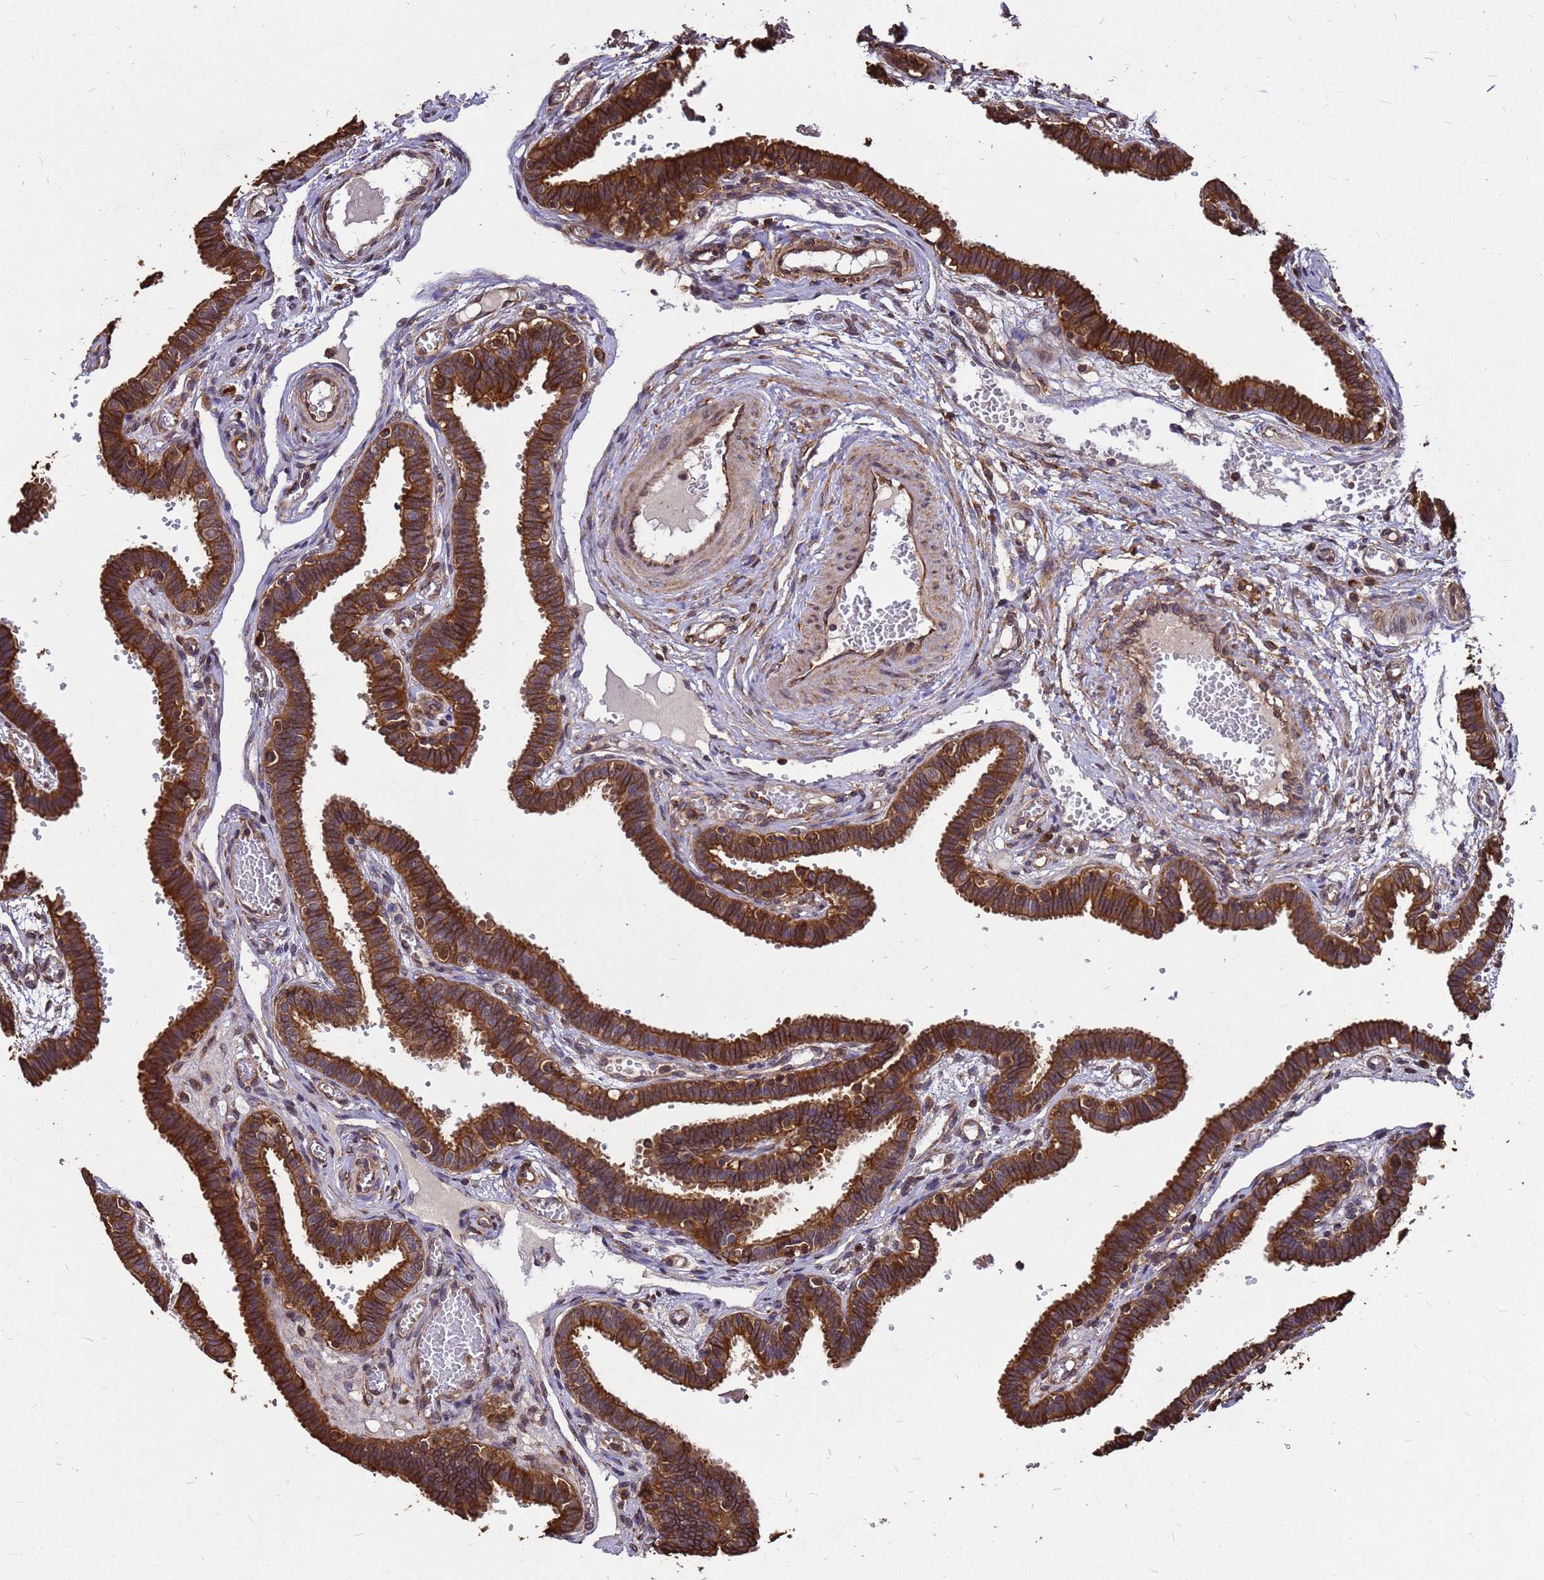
{"staining": {"intensity": "strong", "quantity": ">75%", "location": "cytoplasmic/membranous"}, "tissue": "fallopian tube", "cell_type": "Glandular cells", "image_type": "normal", "snomed": [{"axis": "morphology", "description": "Normal tissue, NOS"}, {"axis": "topography", "description": "Fallopian tube"}, {"axis": "topography", "description": "Placenta"}], "caption": "This is an image of immunohistochemistry staining of normal fallopian tube, which shows strong staining in the cytoplasmic/membranous of glandular cells.", "gene": "ZNF618", "patient": {"sex": "female", "age": 32}}